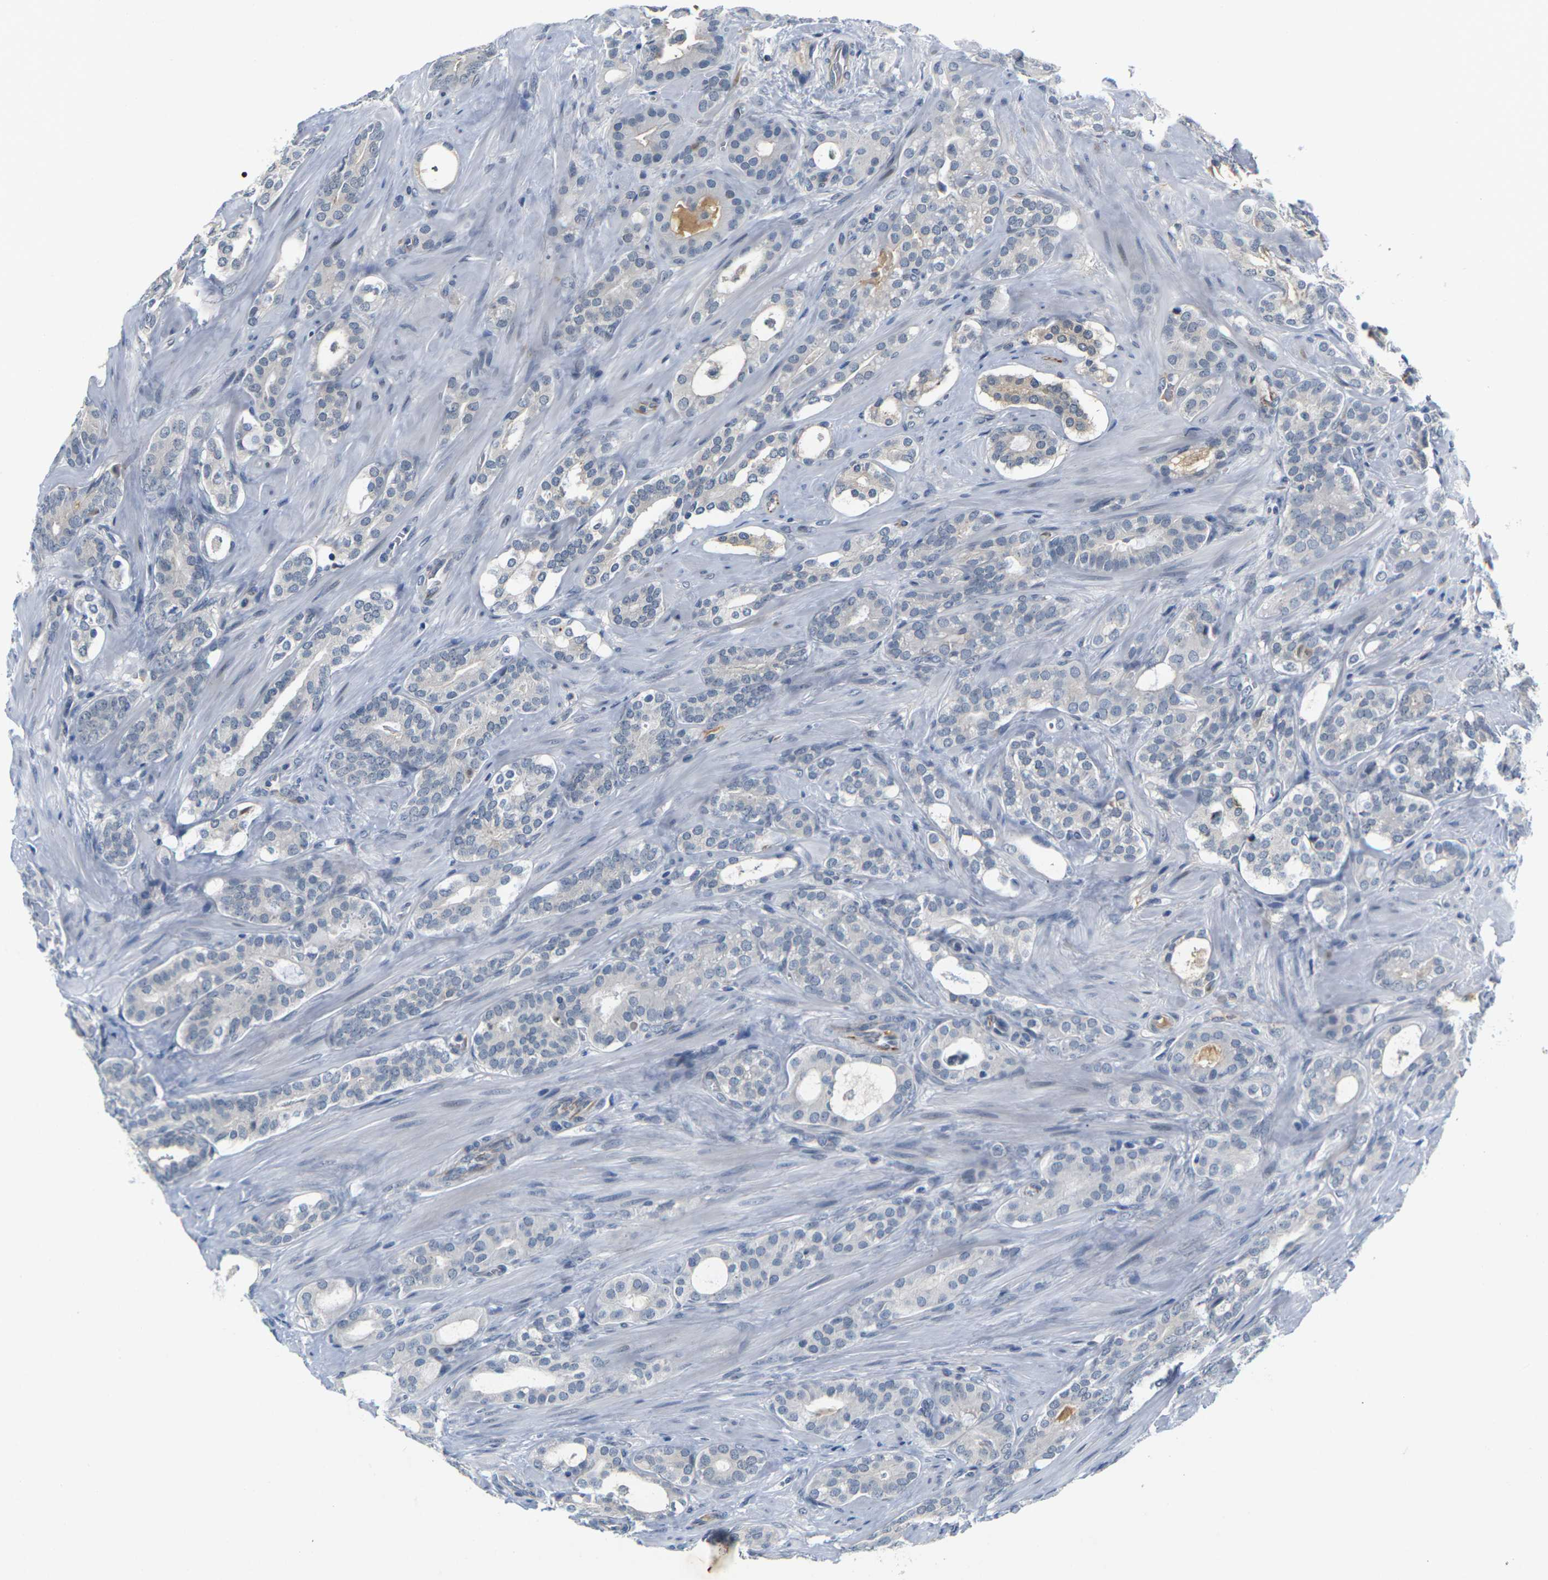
{"staining": {"intensity": "weak", "quantity": "<25%", "location": "cytoplasmic/membranous"}, "tissue": "prostate cancer", "cell_type": "Tumor cells", "image_type": "cancer", "snomed": [{"axis": "morphology", "description": "Adenocarcinoma, Low grade"}, {"axis": "topography", "description": "Prostate"}], "caption": "Human prostate cancer stained for a protein using immunohistochemistry (IHC) reveals no expression in tumor cells.", "gene": "PKP2", "patient": {"sex": "male", "age": 63}}